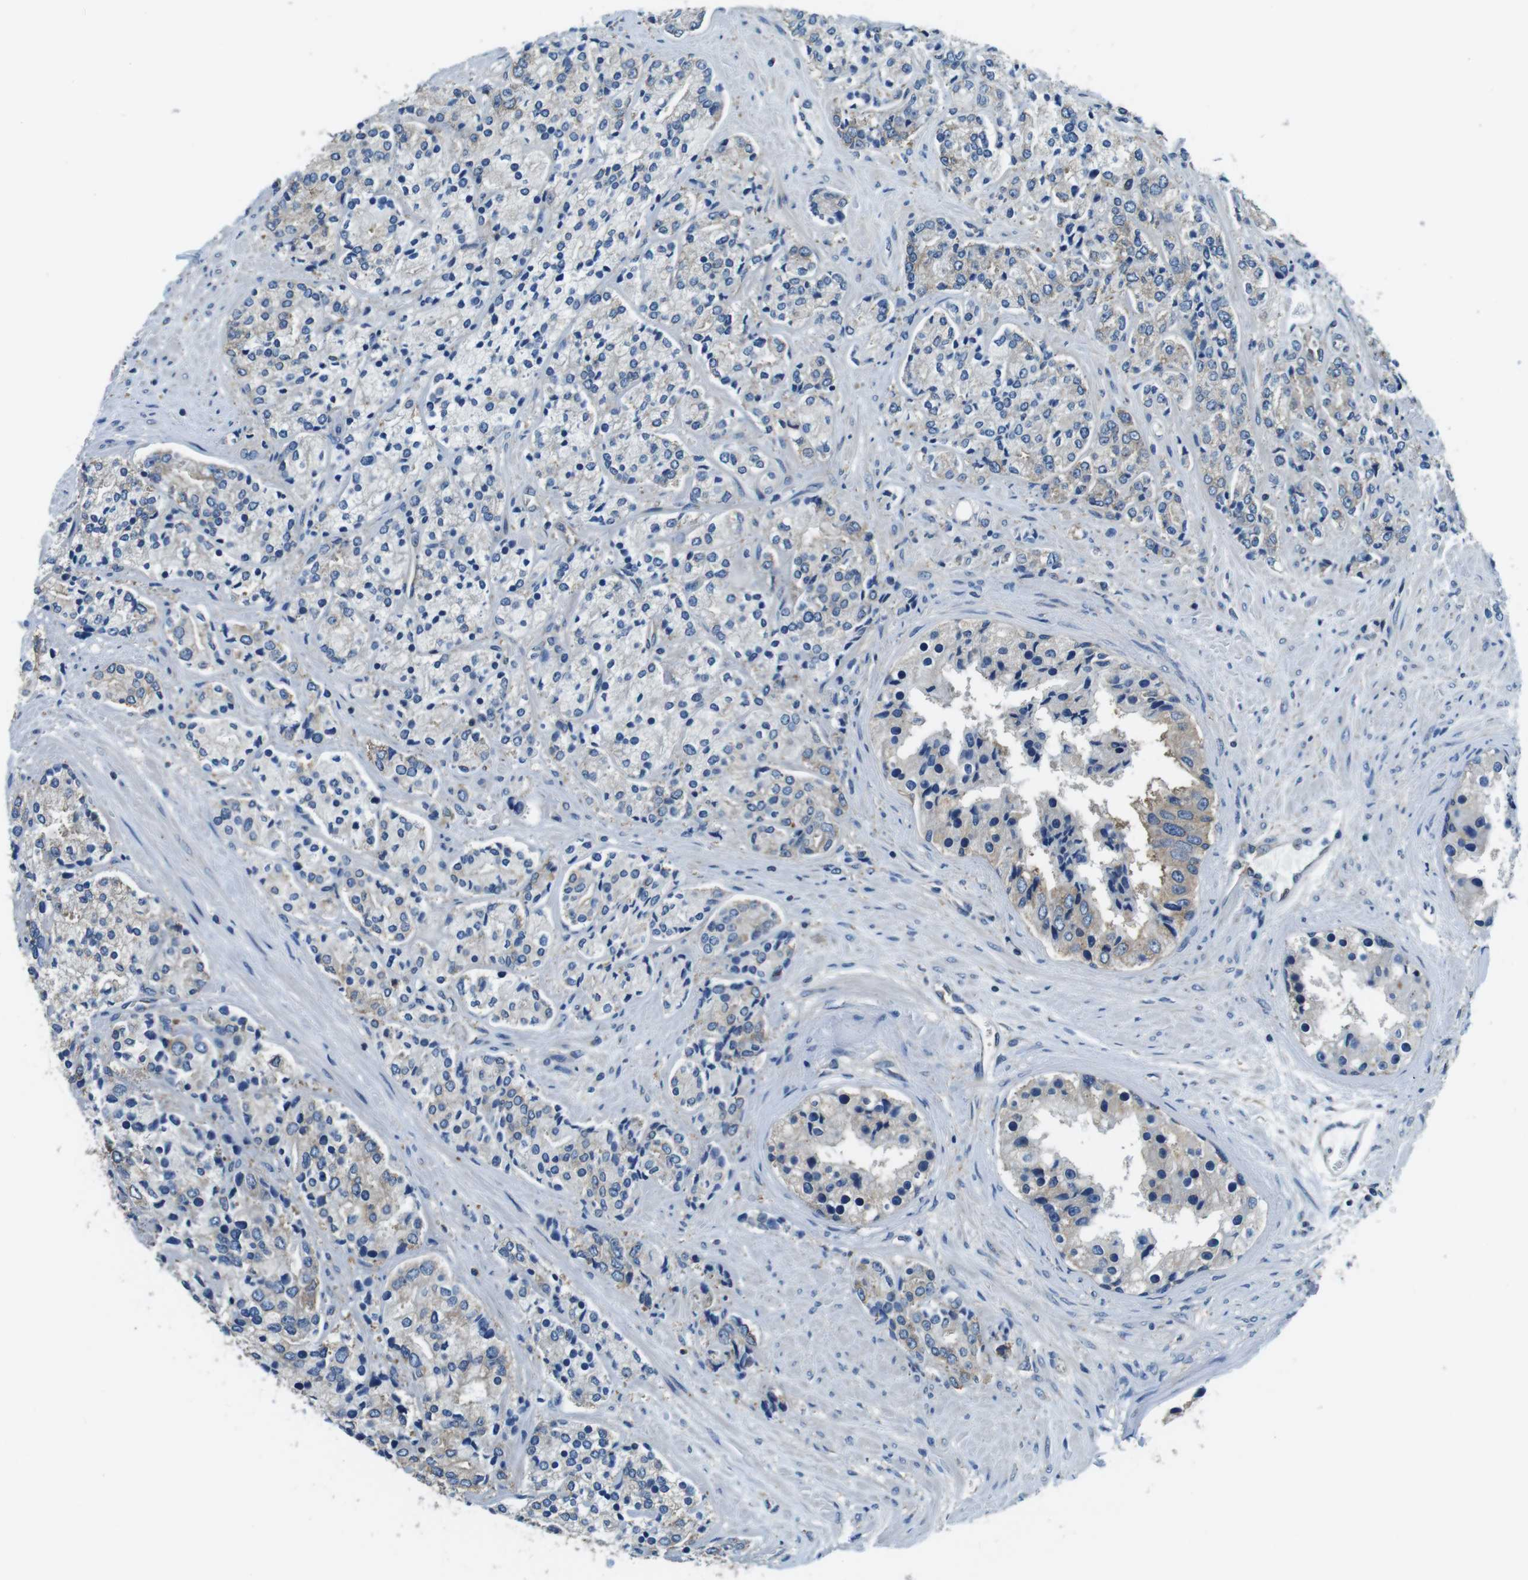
{"staining": {"intensity": "weak", "quantity": "25%-75%", "location": "cytoplasmic/membranous"}, "tissue": "prostate cancer", "cell_type": "Tumor cells", "image_type": "cancer", "snomed": [{"axis": "morphology", "description": "Adenocarcinoma, High grade"}, {"axis": "topography", "description": "Prostate"}], "caption": "Adenocarcinoma (high-grade) (prostate) stained with a protein marker reveals weak staining in tumor cells.", "gene": "DENND4C", "patient": {"sex": "male", "age": 71}}